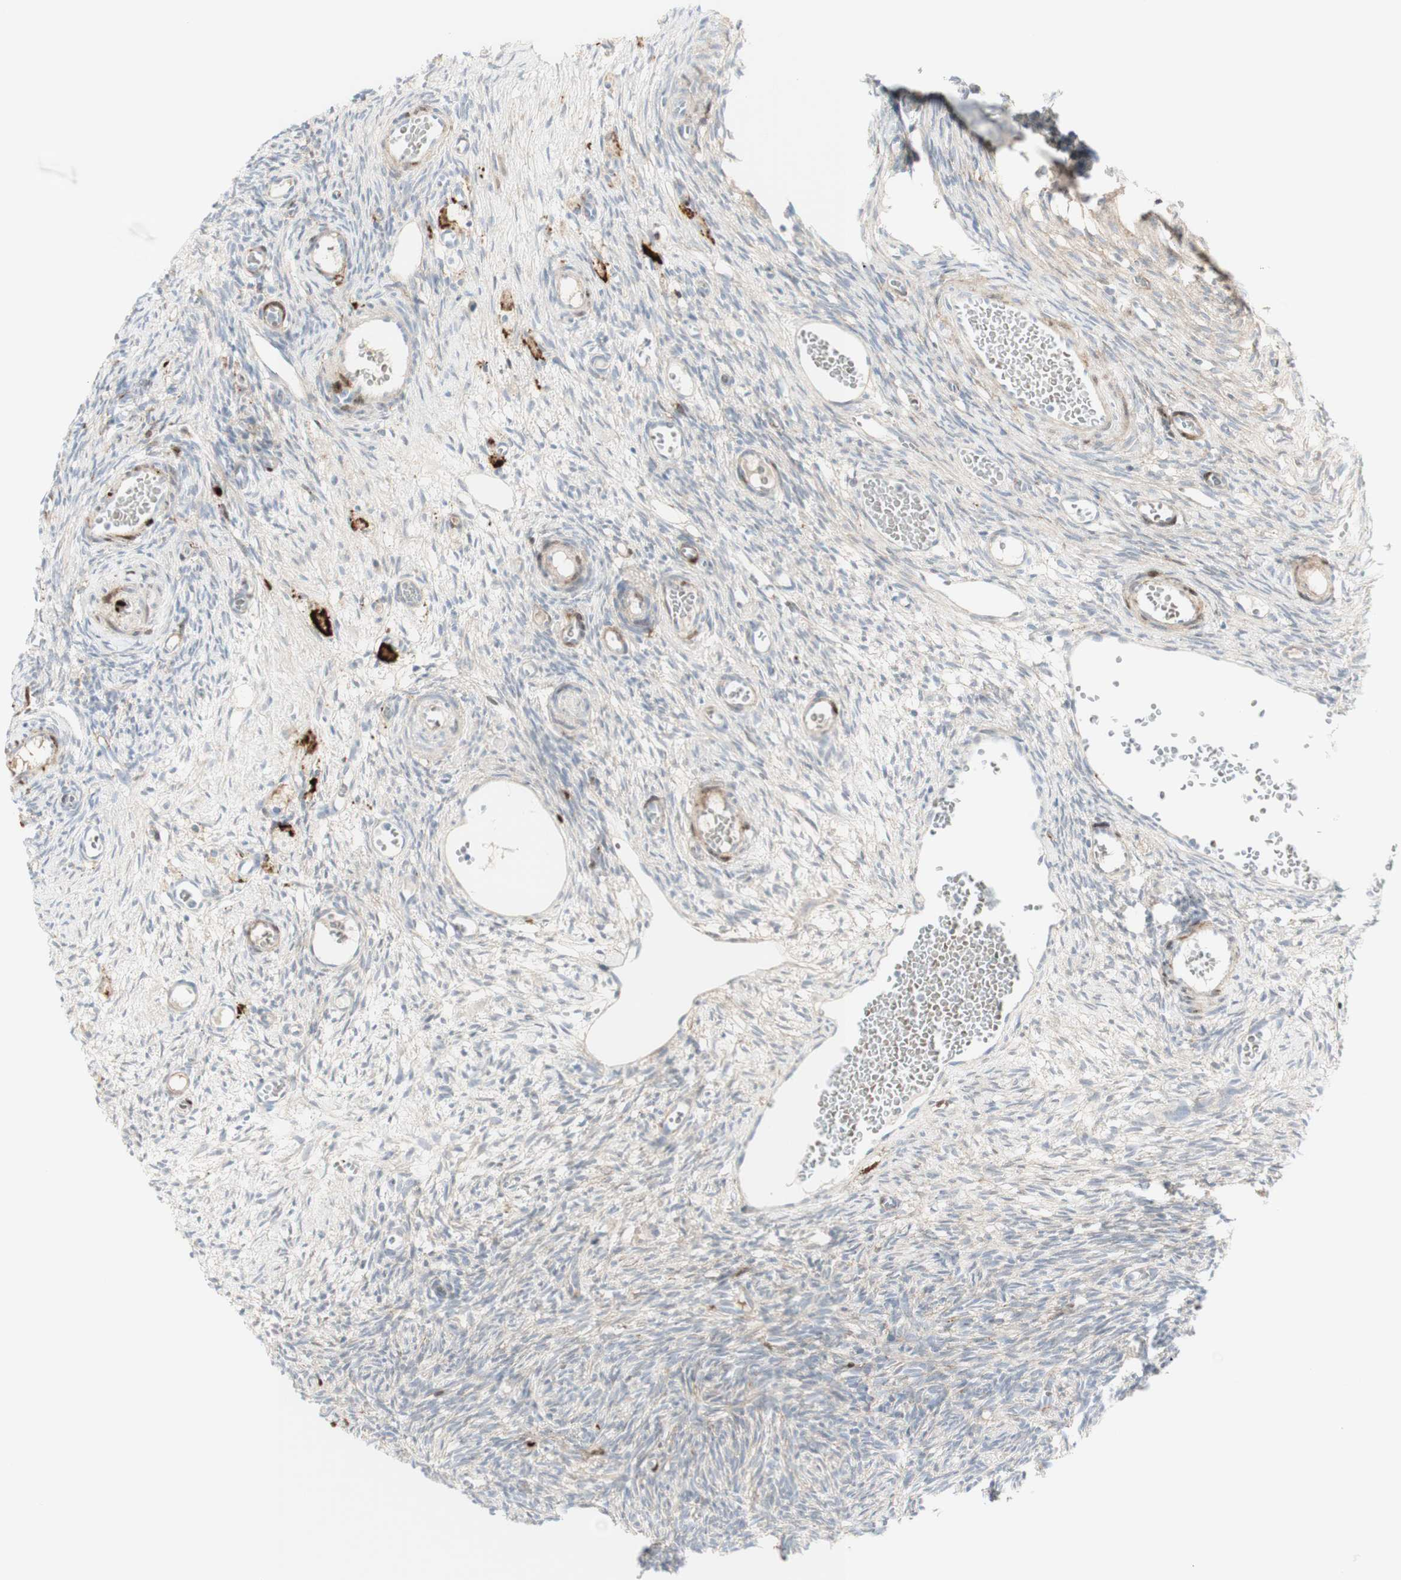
{"staining": {"intensity": "weak", "quantity": ">75%", "location": "cytoplasmic/membranous"}, "tissue": "ovary", "cell_type": "Follicle cells", "image_type": "normal", "snomed": [{"axis": "morphology", "description": "Normal tissue, NOS"}, {"axis": "topography", "description": "Ovary"}], "caption": "Ovary stained for a protein (brown) shows weak cytoplasmic/membranous positive staining in about >75% of follicle cells.", "gene": "MDK", "patient": {"sex": "female", "age": 35}}